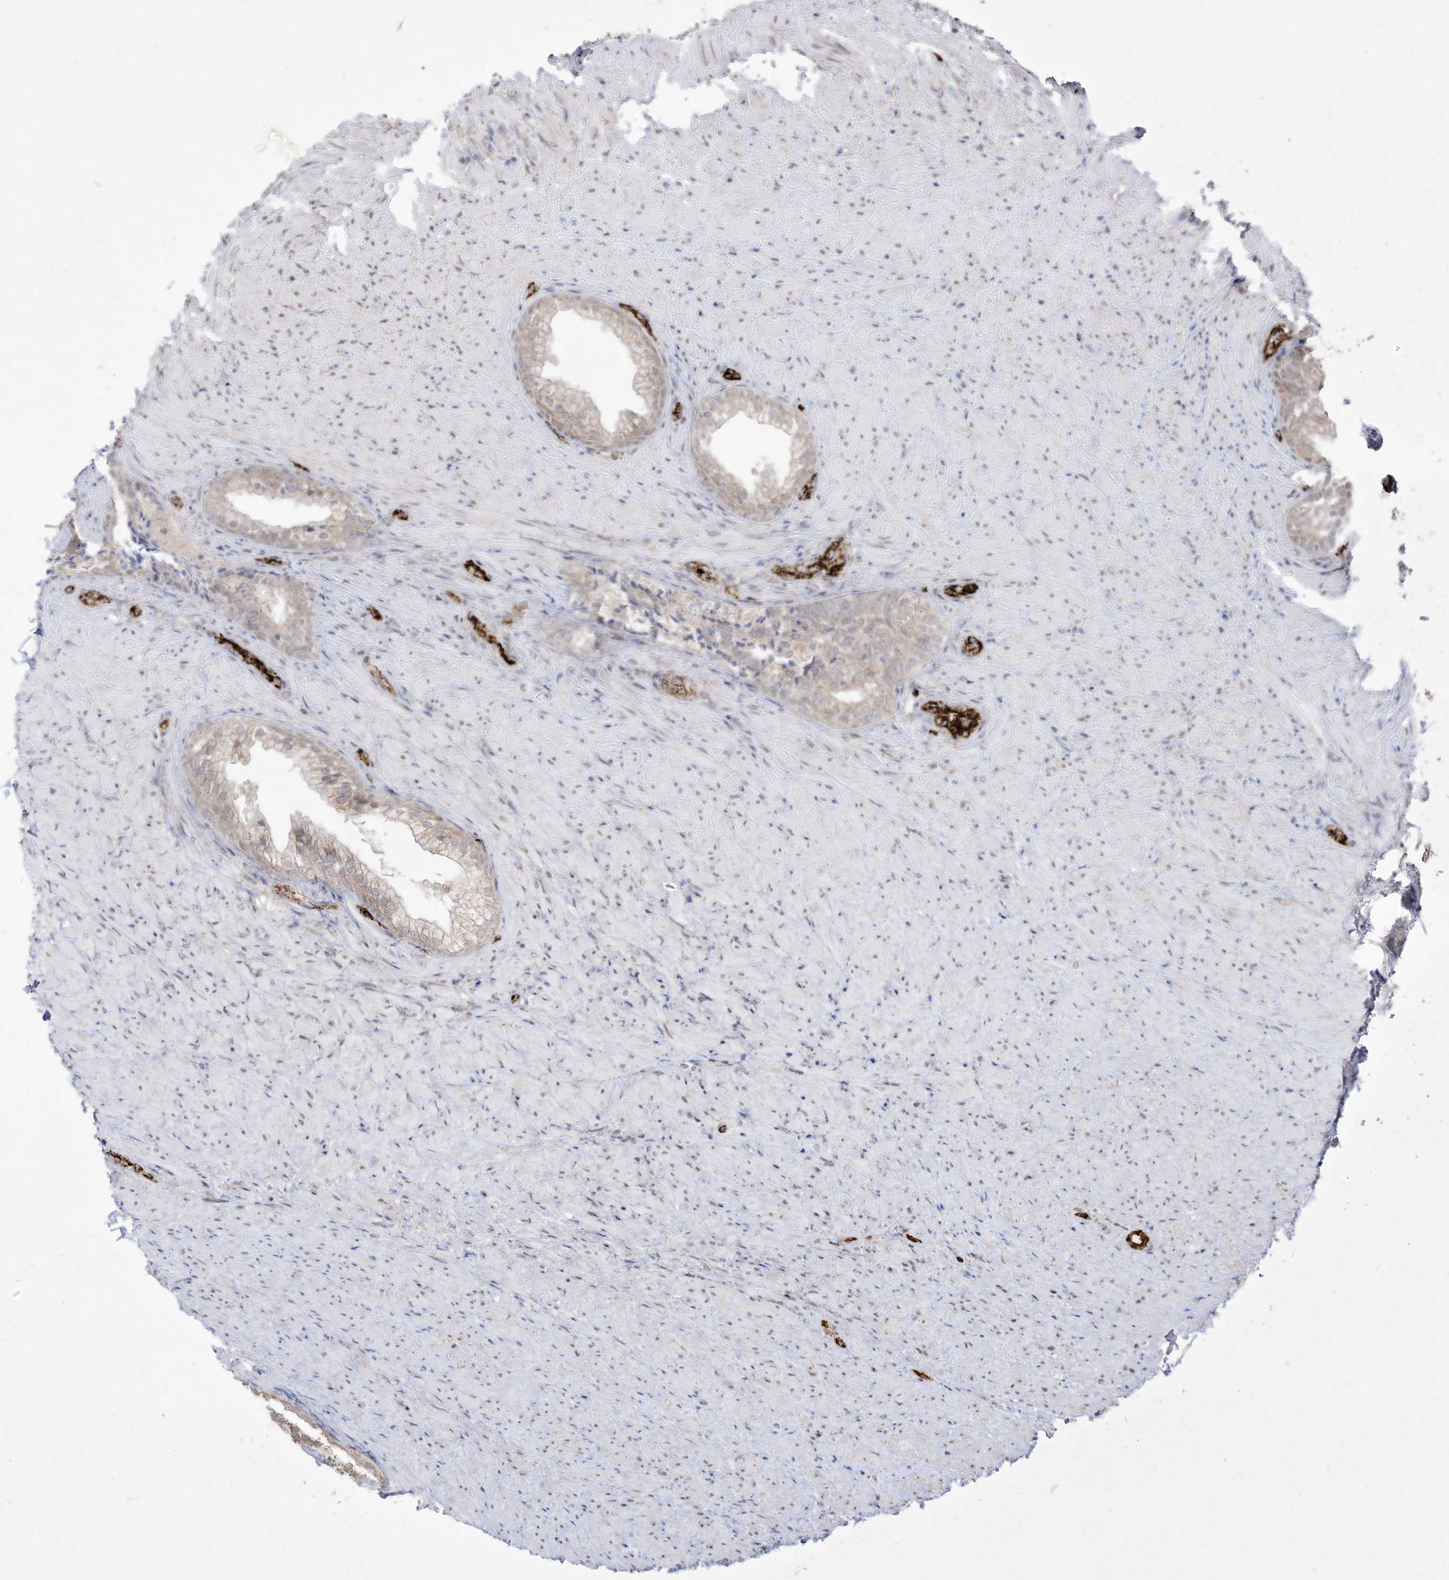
{"staining": {"intensity": "weak", "quantity": "25%-75%", "location": "cytoplasmic/membranous,nuclear"}, "tissue": "prostate", "cell_type": "Glandular cells", "image_type": "normal", "snomed": [{"axis": "morphology", "description": "Normal tissue, NOS"}, {"axis": "topography", "description": "Prostate"}], "caption": "Immunohistochemical staining of unremarkable human prostate exhibits 25%-75% levels of weak cytoplasmic/membranous,nuclear protein expression in about 25%-75% of glandular cells. (Stains: DAB (3,3'-diaminobenzidine) in brown, nuclei in blue, Microscopy: brightfield microscopy at high magnification).", "gene": "ZGRF1", "patient": {"sex": "male", "age": 76}}